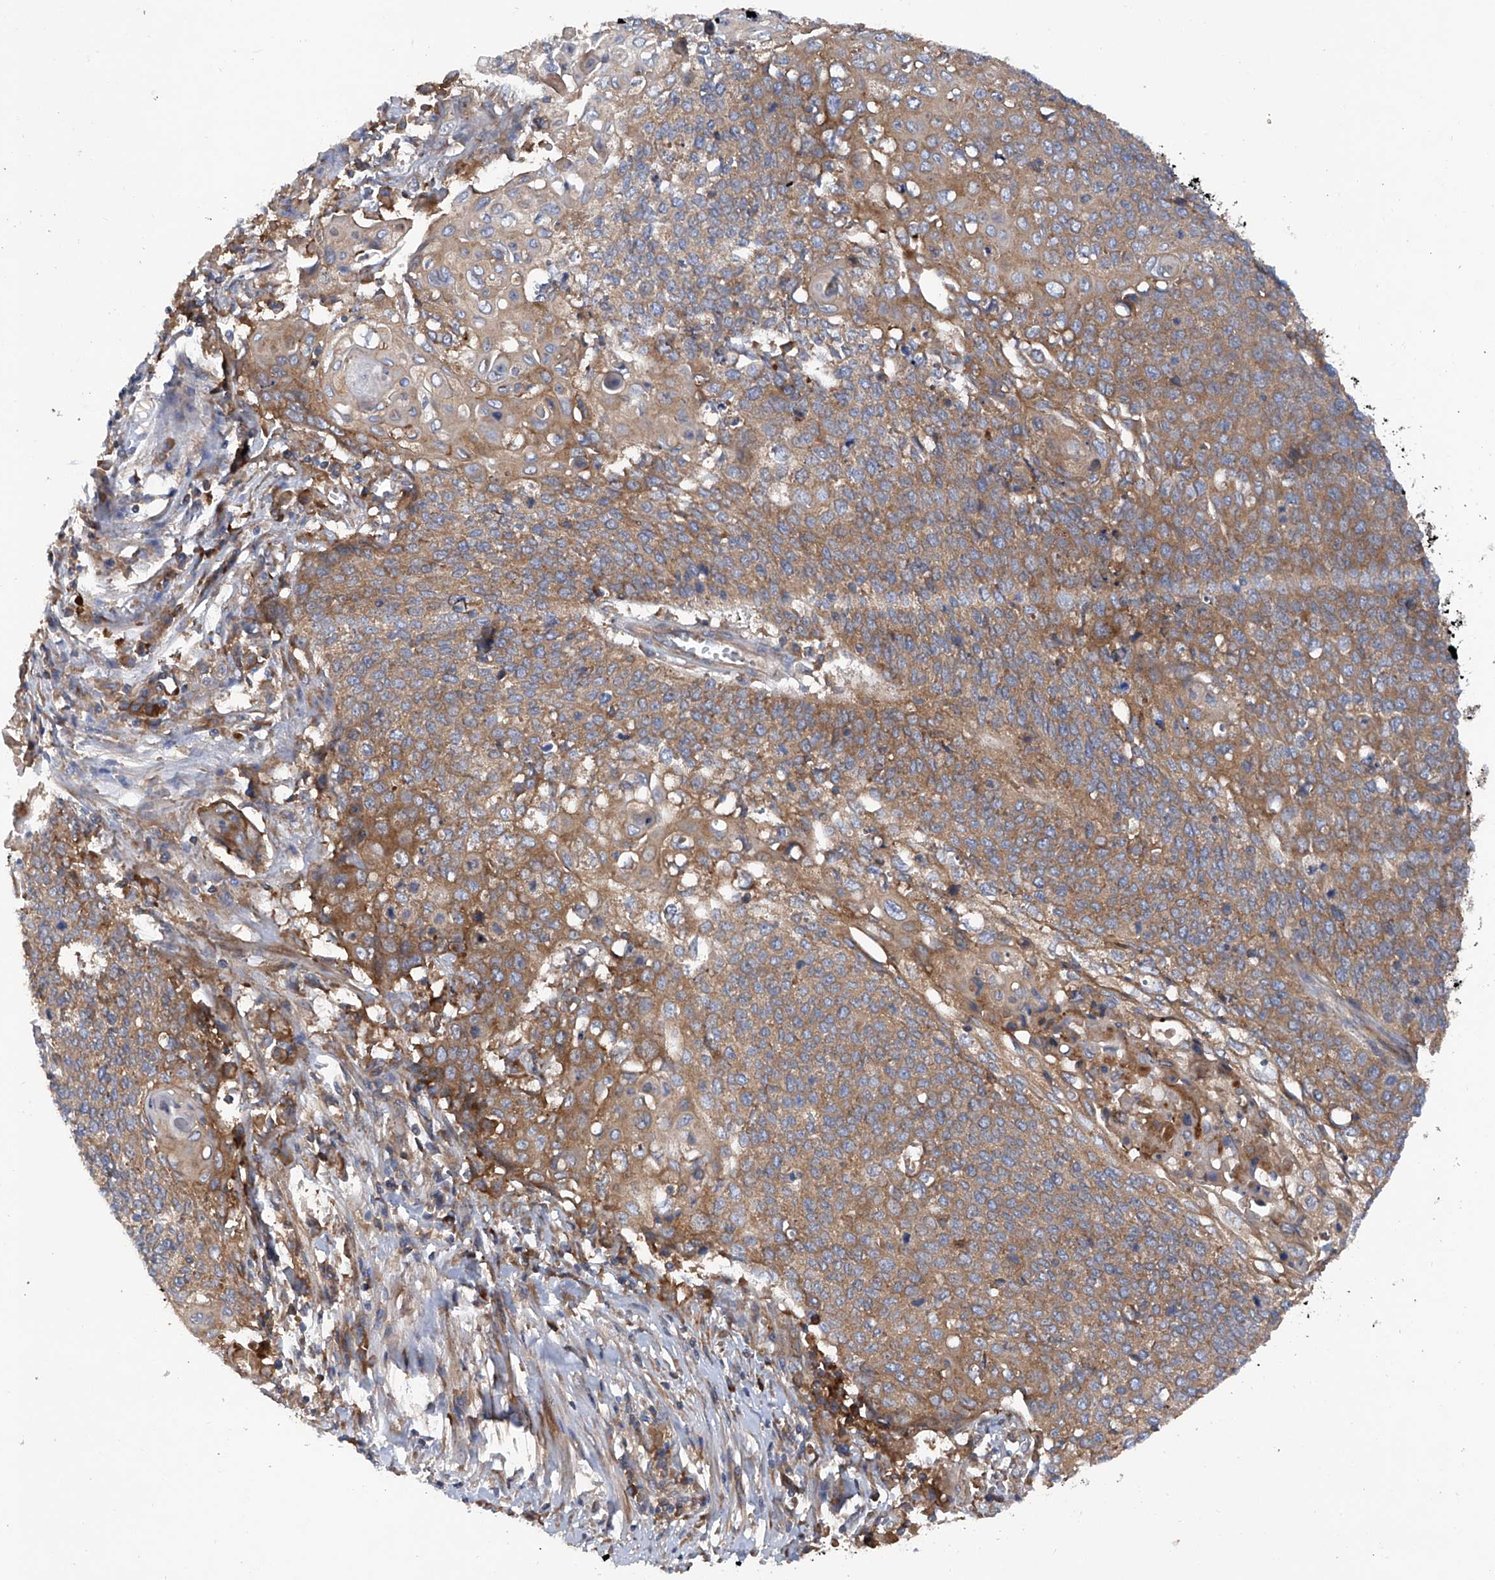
{"staining": {"intensity": "moderate", "quantity": ">75%", "location": "cytoplasmic/membranous"}, "tissue": "cervical cancer", "cell_type": "Tumor cells", "image_type": "cancer", "snomed": [{"axis": "morphology", "description": "Squamous cell carcinoma, NOS"}, {"axis": "topography", "description": "Cervix"}], "caption": "A photomicrograph of human cervical cancer stained for a protein displays moderate cytoplasmic/membranous brown staining in tumor cells.", "gene": "ASCC3", "patient": {"sex": "female", "age": 39}}